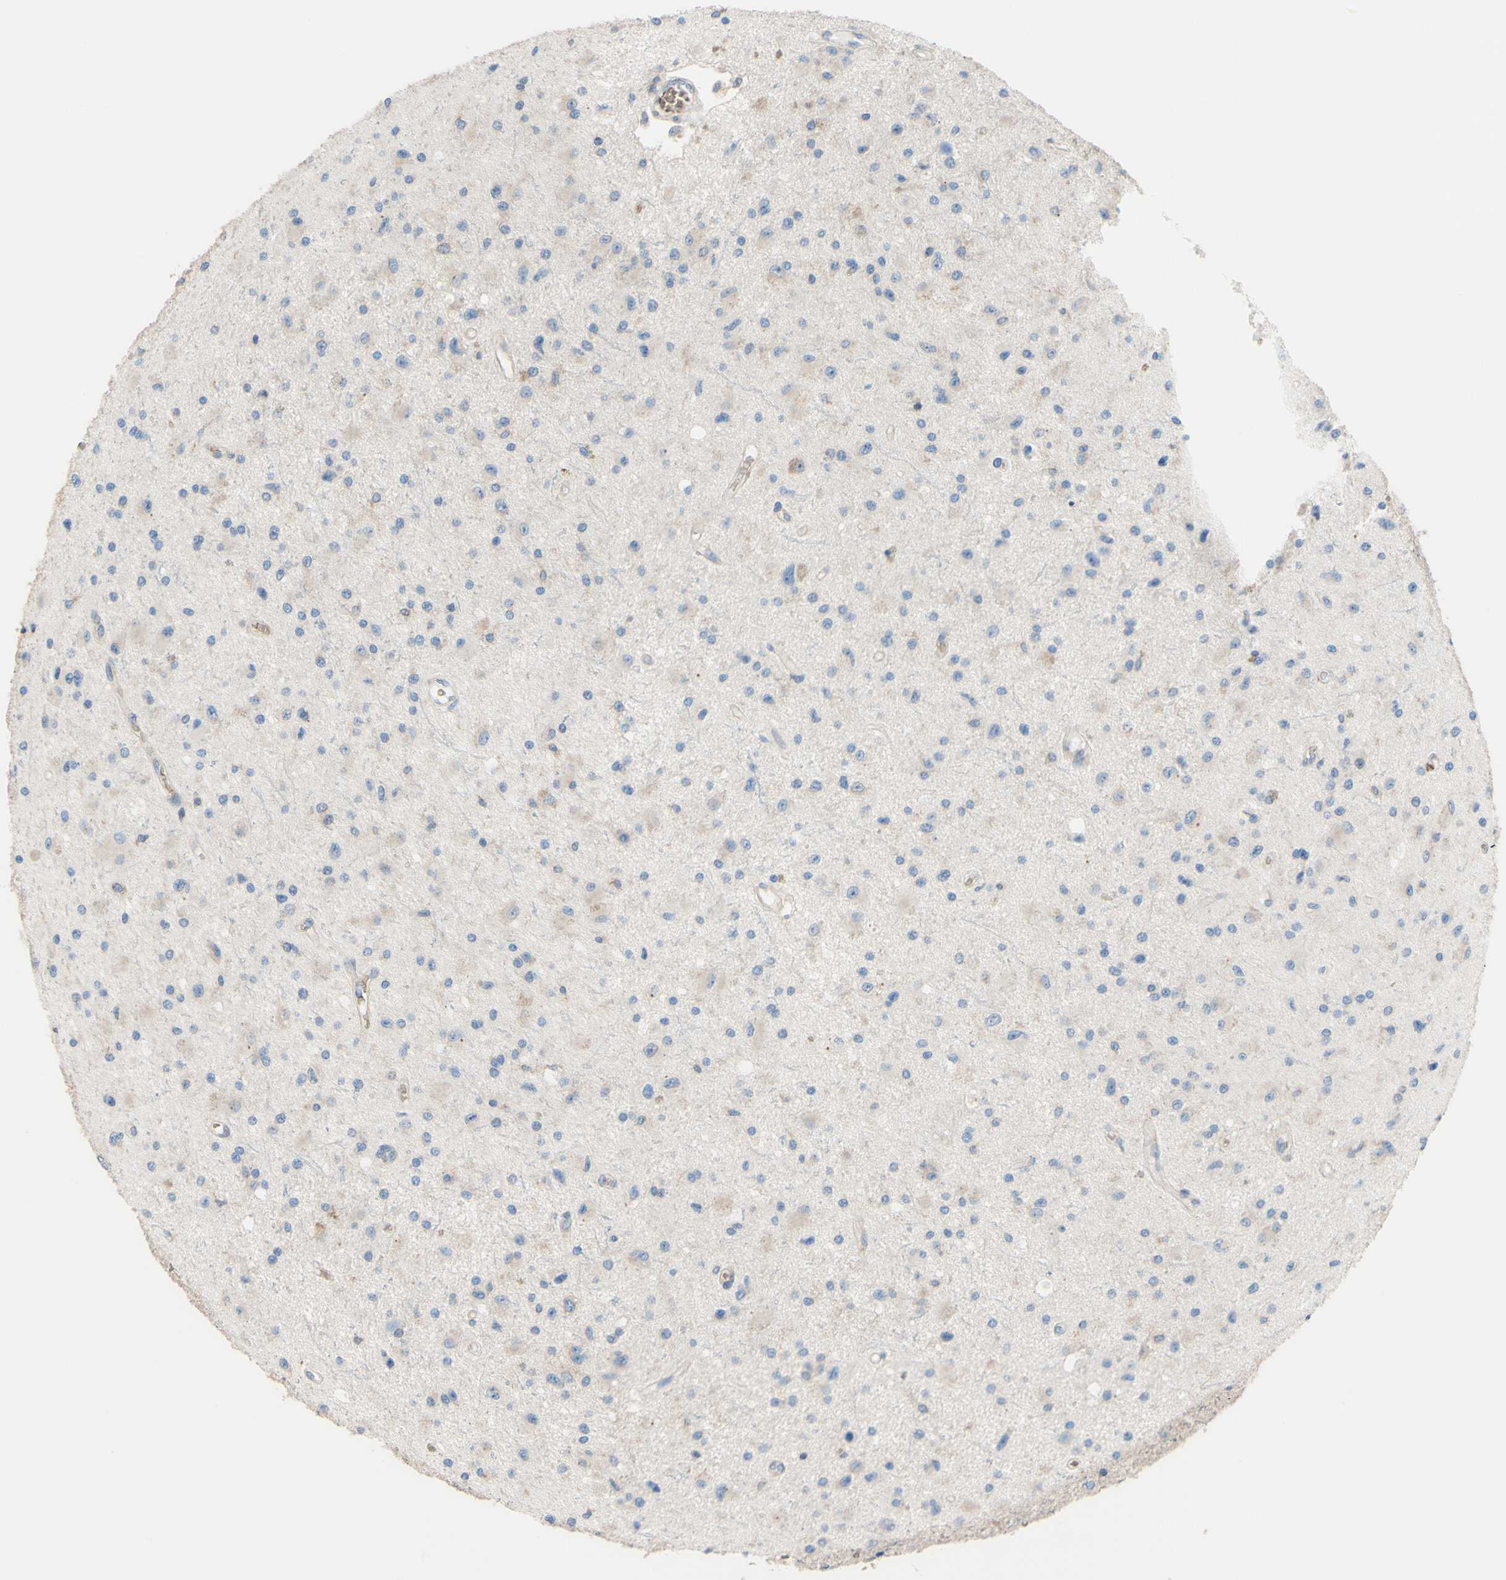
{"staining": {"intensity": "negative", "quantity": "none", "location": "none"}, "tissue": "glioma", "cell_type": "Tumor cells", "image_type": "cancer", "snomed": [{"axis": "morphology", "description": "Glioma, malignant, Low grade"}, {"axis": "topography", "description": "Brain"}], "caption": "Image shows no significant protein positivity in tumor cells of low-grade glioma (malignant). (DAB immunohistochemistry visualized using brightfield microscopy, high magnification).", "gene": "USP9X", "patient": {"sex": "male", "age": 58}}